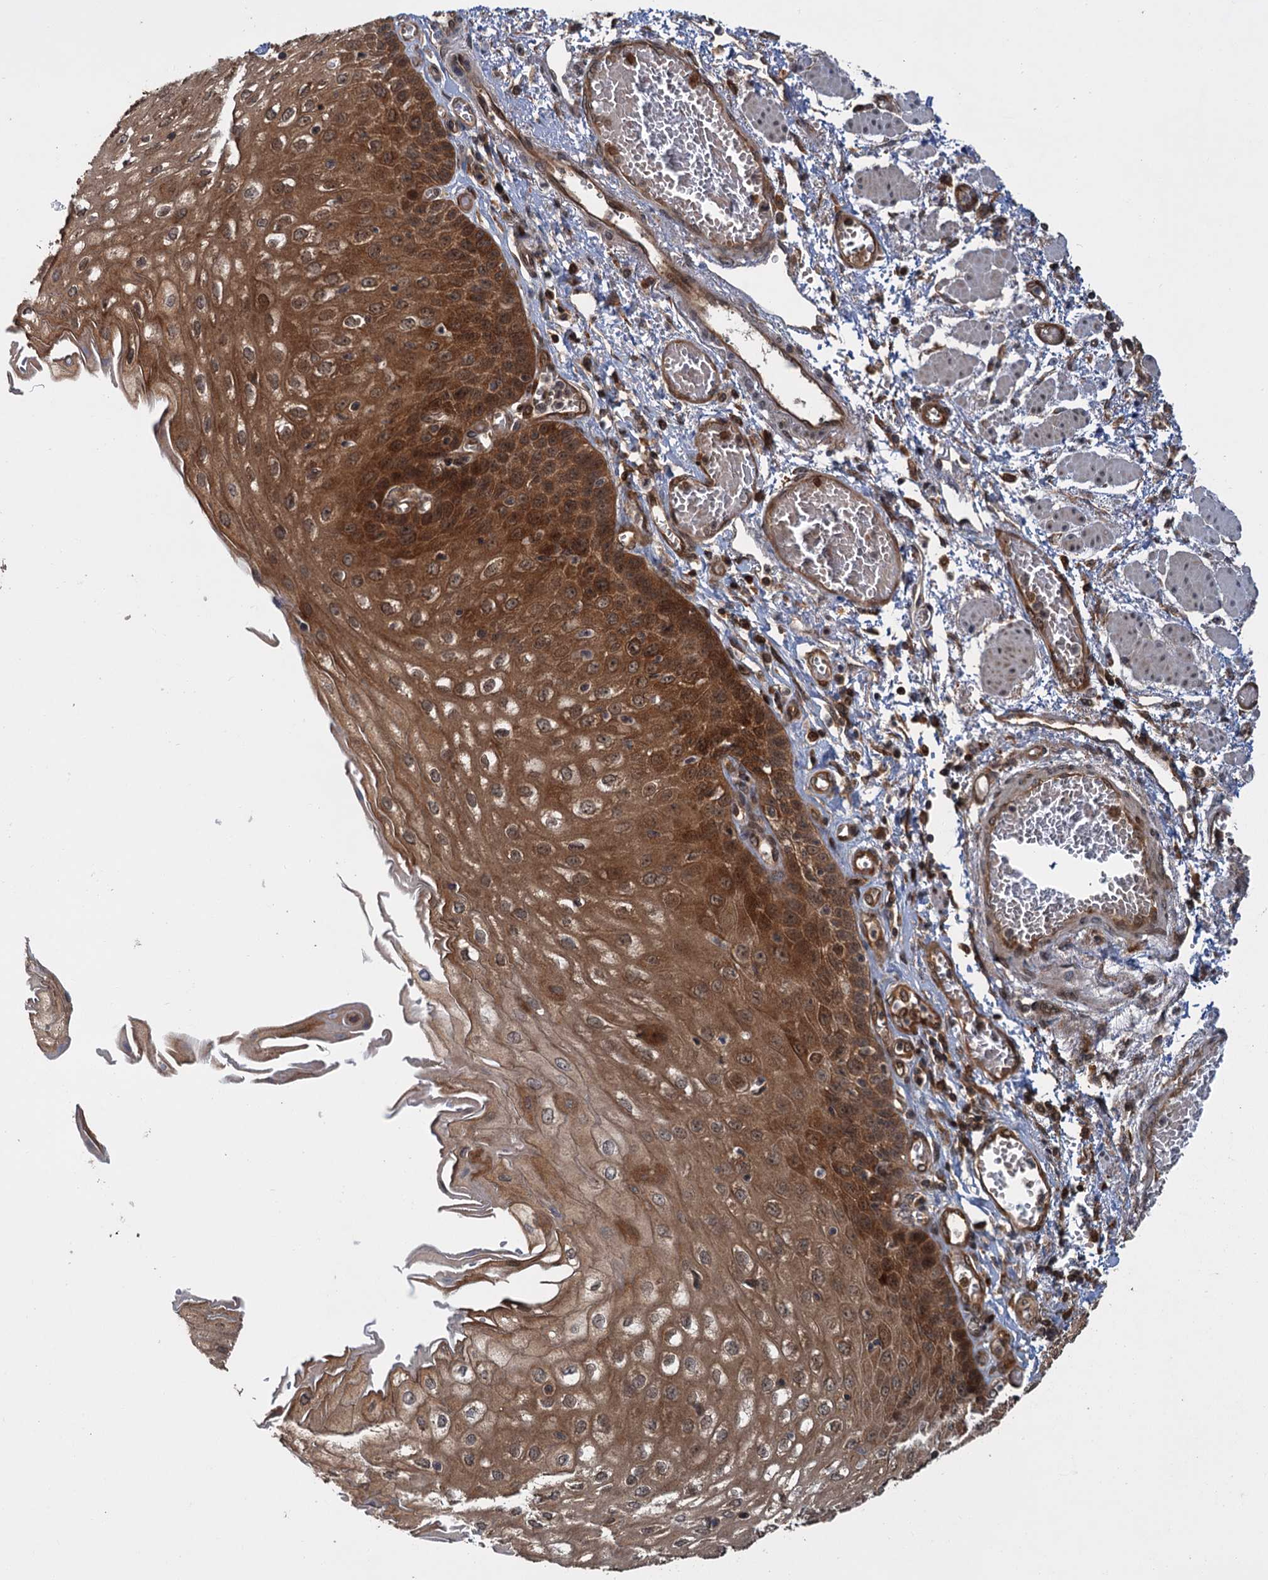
{"staining": {"intensity": "strong", "quantity": ">75%", "location": "cytoplasmic/membranous"}, "tissue": "esophagus", "cell_type": "Squamous epithelial cells", "image_type": "normal", "snomed": [{"axis": "morphology", "description": "Normal tissue, NOS"}, {"axis": "topography", "description": "Esophagus"}], "caption": "Strong cytoplasmic/membranous protein expression is appreciated in approximately >75% of squamous epithelial cells in esophagus.", "gene": "KANSL2", "patient": {"sex": "male", "age": 81}}